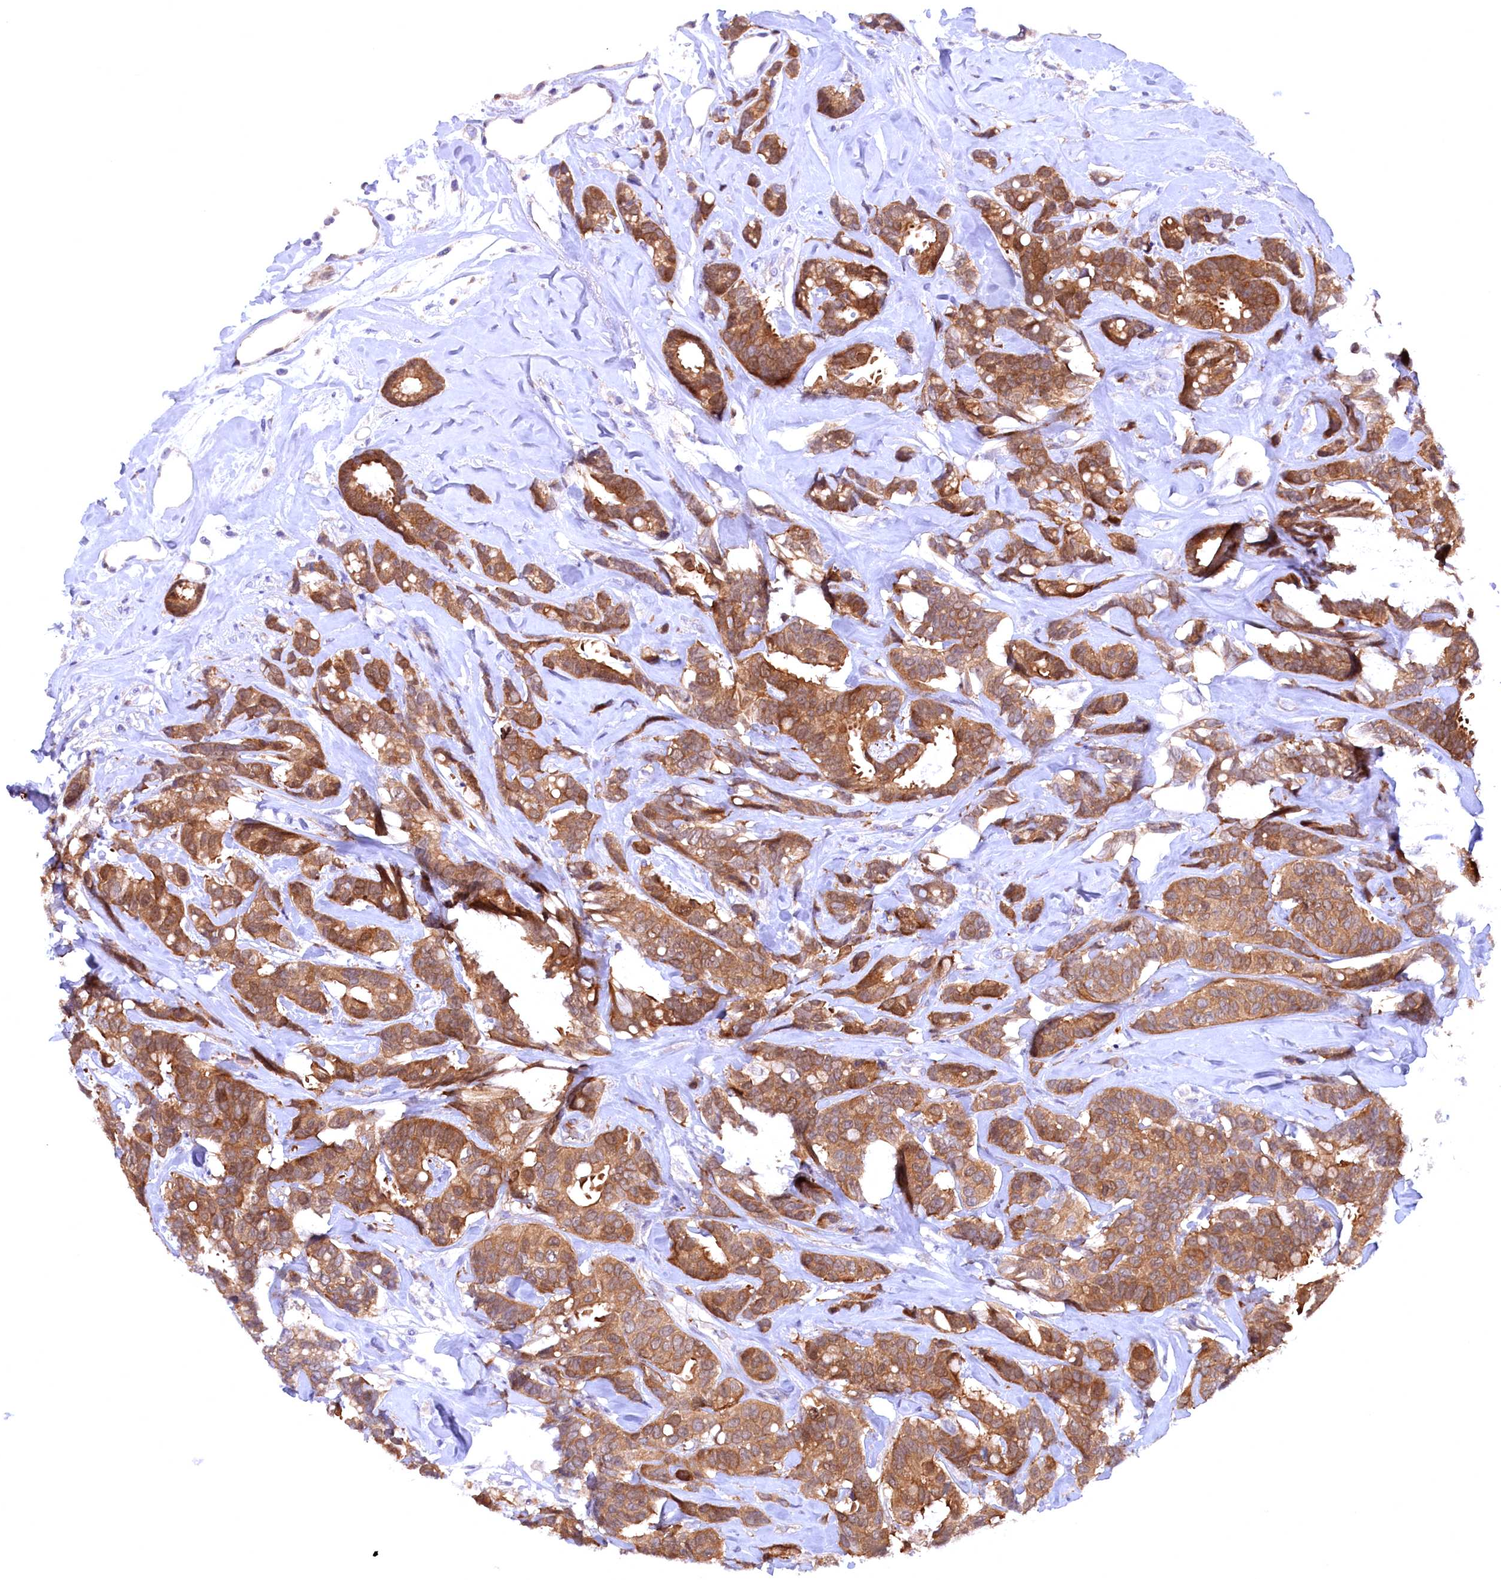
{"staining": {"intensity": "moderate", "quantity": ">75%", "location": "cytoplasmic/membranous"}, "tissue": "breast cancer", "cell_type": "Tumor cells", "image_type": "cancer", "snomed": [{"axis": "morphology", "description": "Duct carcinoma"}, {"axis": "topography", "description": "Breast"}], "caption": "IHC of breast cancer reveals medium levels of moderate cytoplasmic/membranous expression in about >75% of tumor cells.", "gene": "JPT2", "patient": {"sex": "female", "age": 87}}